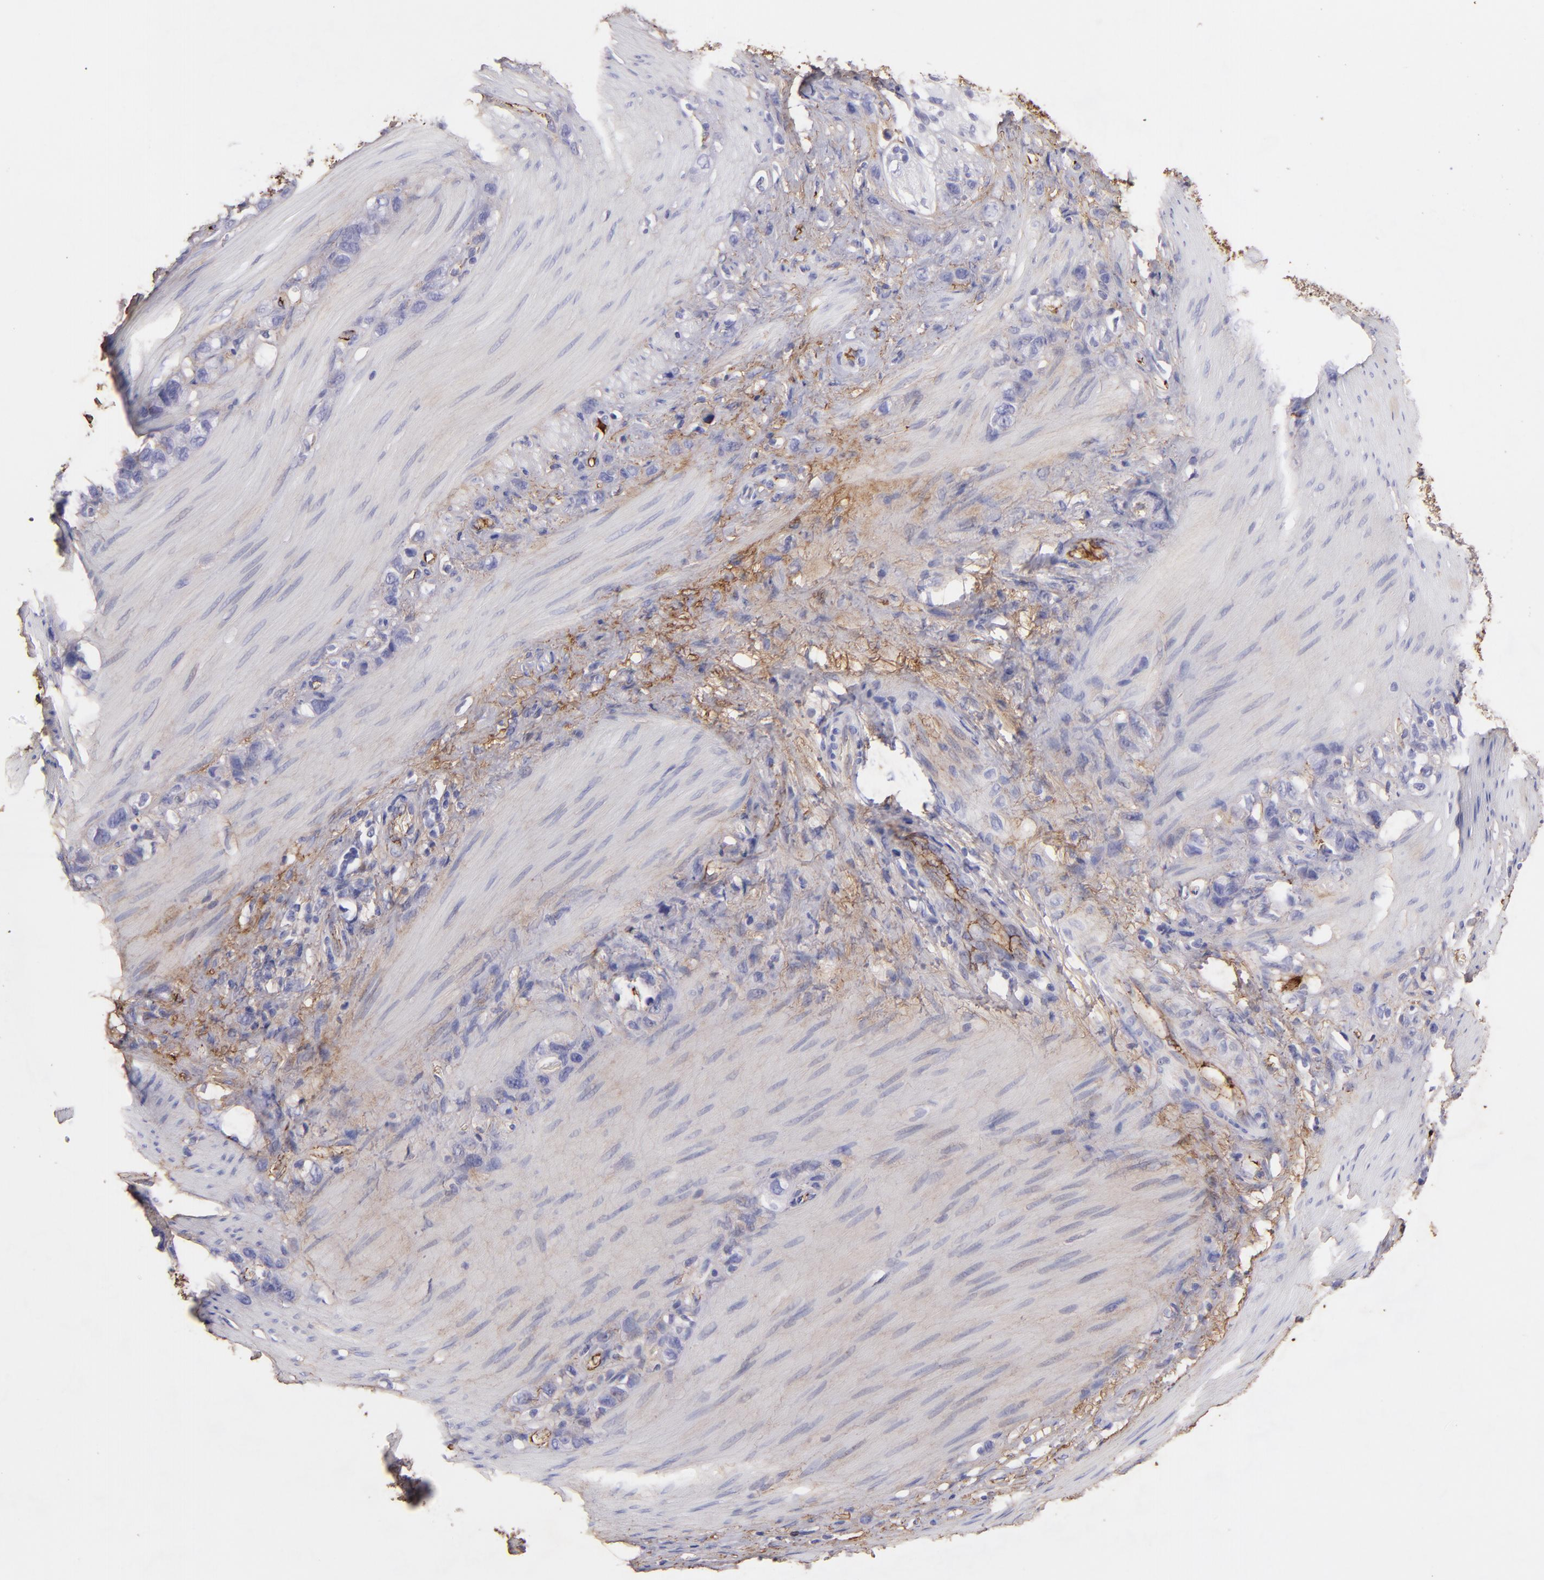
{"staining": {"intensity": "weak", "quantity": "<25%", "location": "cytoplasmic/membranous"}, "tissue": "stomach cancer", "cell_type": "Tumor cells", "image_type": "cancer", "snomed": [{"axis": "morphology", "description": "Normal tissue, NOS"}, {"axis": "morphology", "description": "Adenocarcinoma, NOS"}, {"axis": "morphology", "description": "Adenocarcinoma, High grade"}, {"axis": "topography", "description": "Stomach, upper"}, {"axis": "topography", "description": "Stomach"}], "caption": "Tumor cells are negative for protein expression in human high-grade adenocarcinoma (stomach). Nuclei are stained in blue.", "gene": "FGB", "patient": {"sex": "female", "age": 65}}